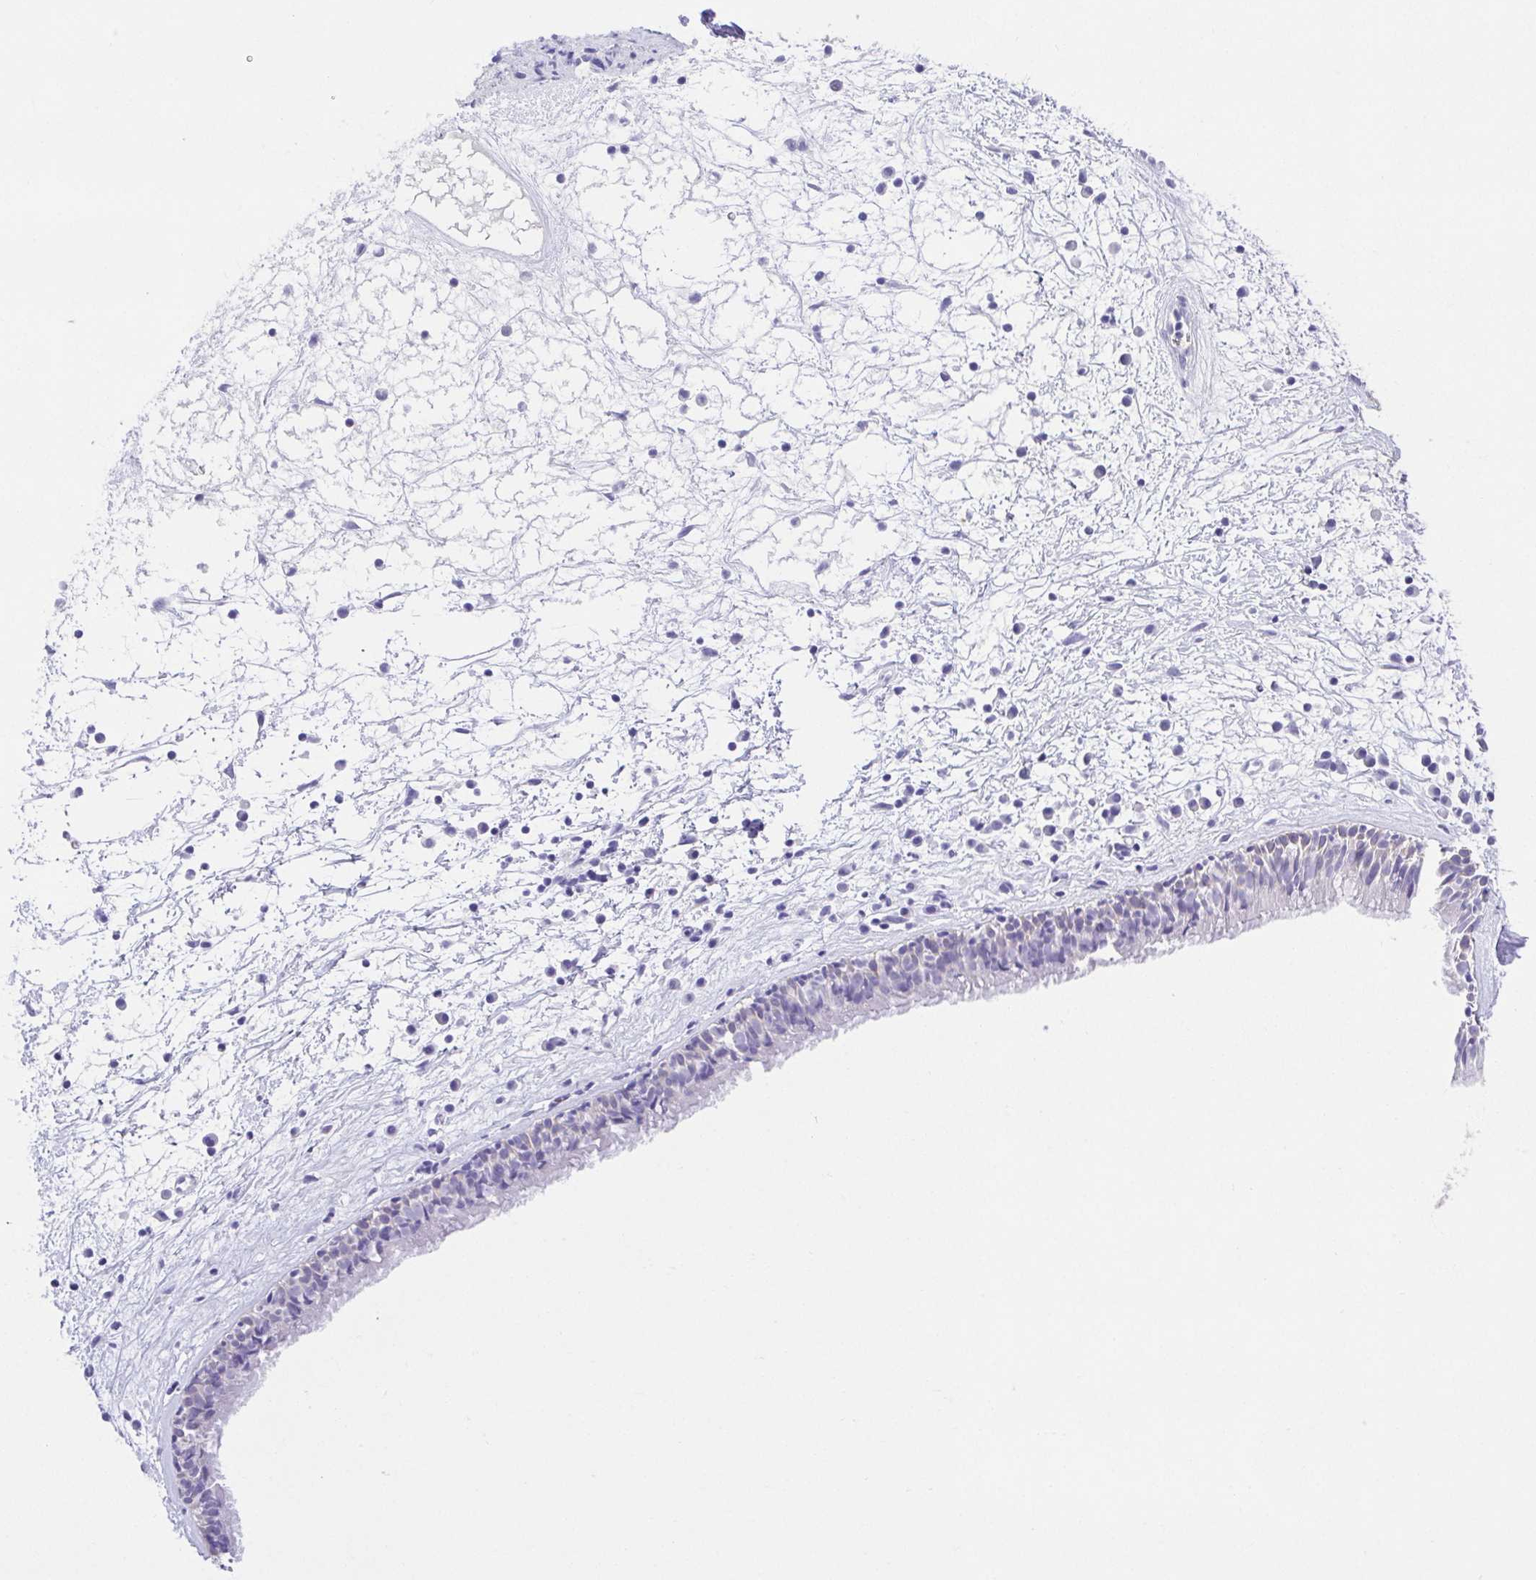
{"staining": {"intensity": "negative", "quantity": "none", "location": "none"}, "tissue": "nasopharynx", "cell_type": "Respiratory epithelial cells", "image_type": "normal", "snomed": [{"axis": "morphology", "description": "Normal tissue, NOS"}, {"axis": "topography", "description": "Nasopharynx"}], "caption": "Normal nasopharynx was stained to show a protein in brown. There is no significant positivity in respiratory epithelial cells. (DAB (3,3'-diaminobenzidine) IHC, high magnification).", "gene": "SPATA4", "patient": {"sex": "male", "age": 24}}